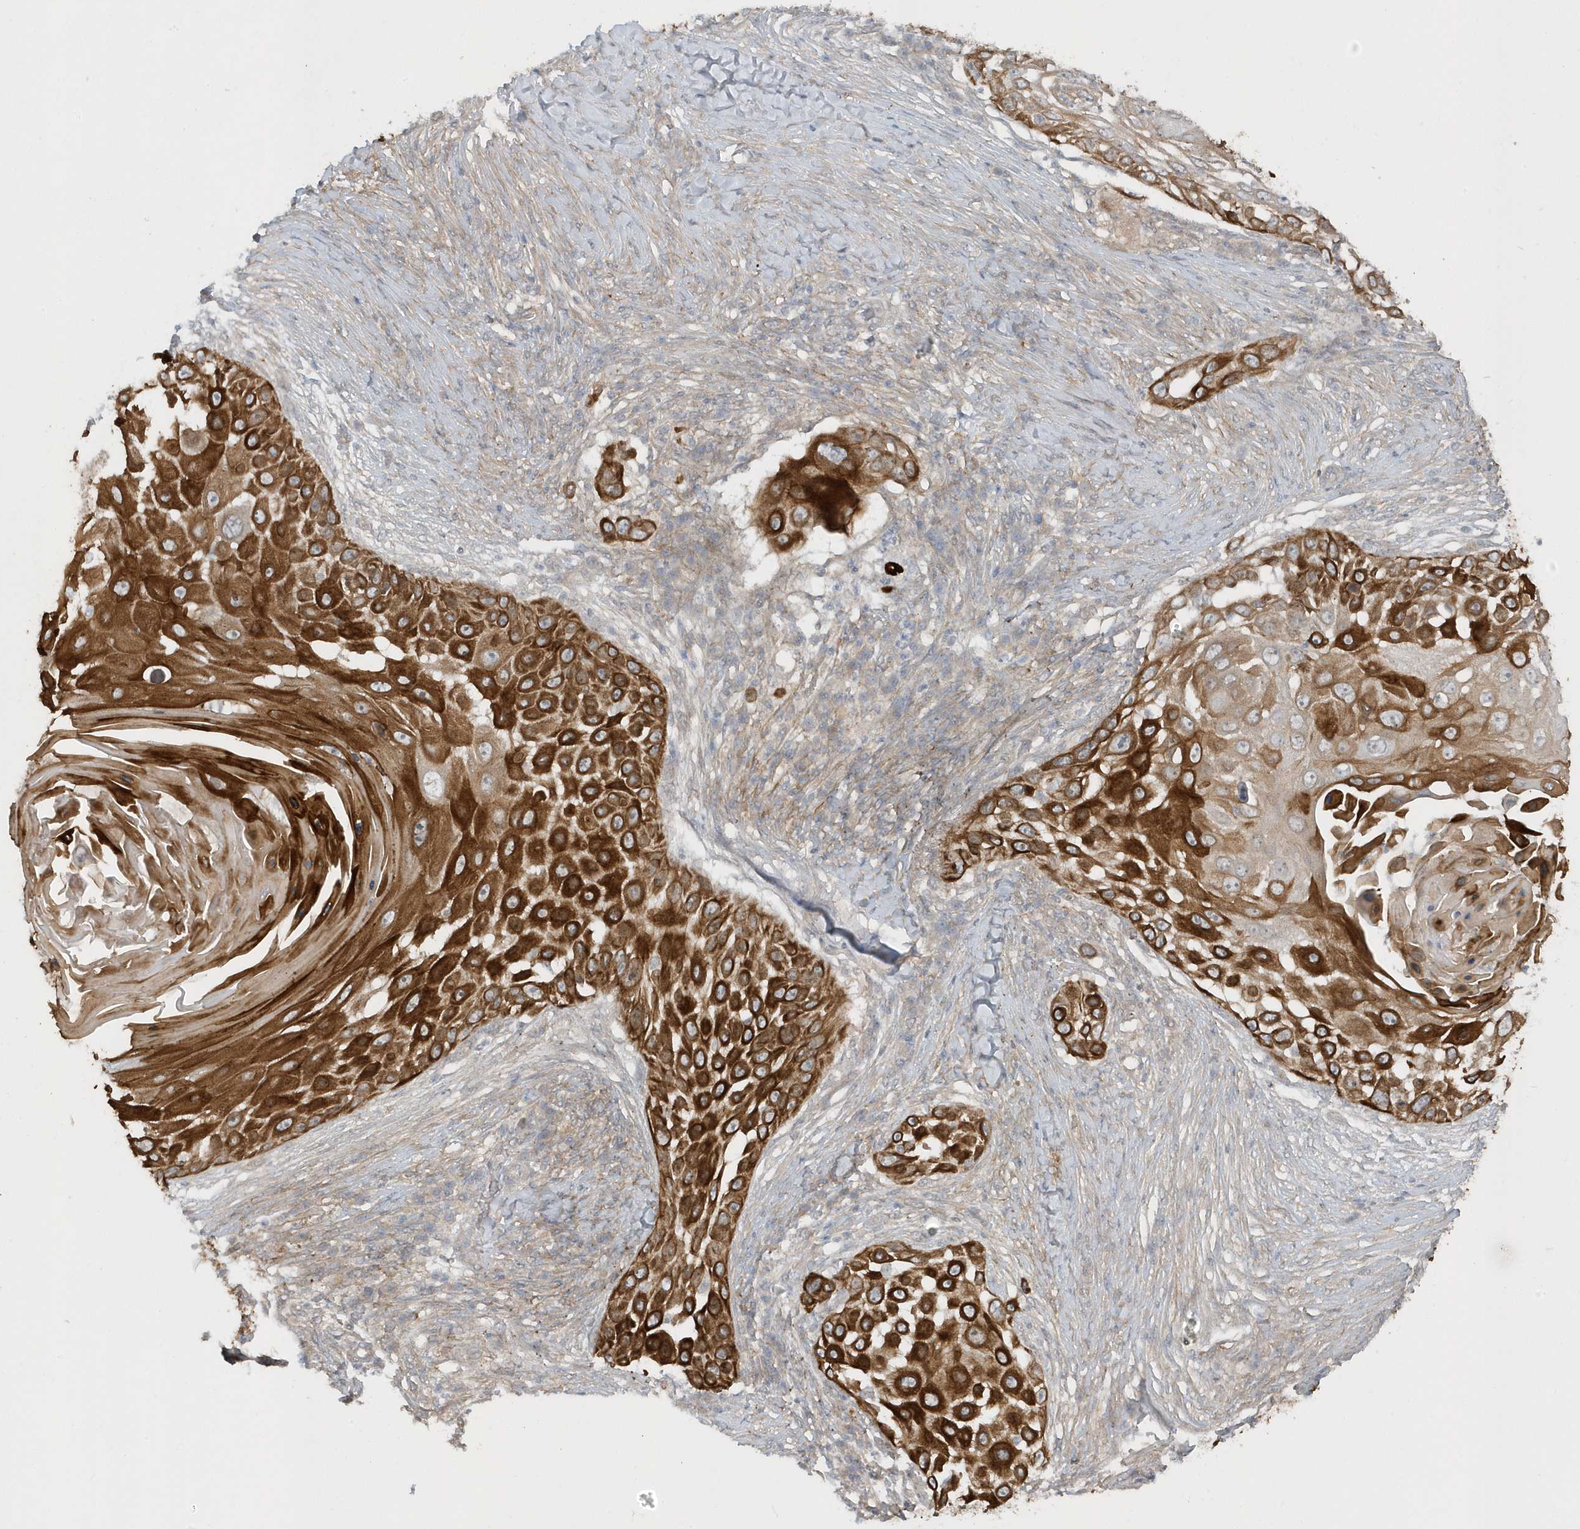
{"staining": {"intensity": "strong", "quantity": ">75%", "location": "cytoplasmic/membranous"}, "tissue": "skin cancer", "cell_type": "Tumor cells", "image_type": "cancer", "snomed": [{"axis": "morphology", "description": "Squamous cell carcinoma, NOS"}, {"axis": "topography", "description": "Skin"}], "caption": "Tumor cells display strong cytoplasmic/membranous positivity in about >75% of cells in squamous cell carcinoma (skin).", "gene": "PARD3B", "patient": {"sex": "female", "age": 44}}